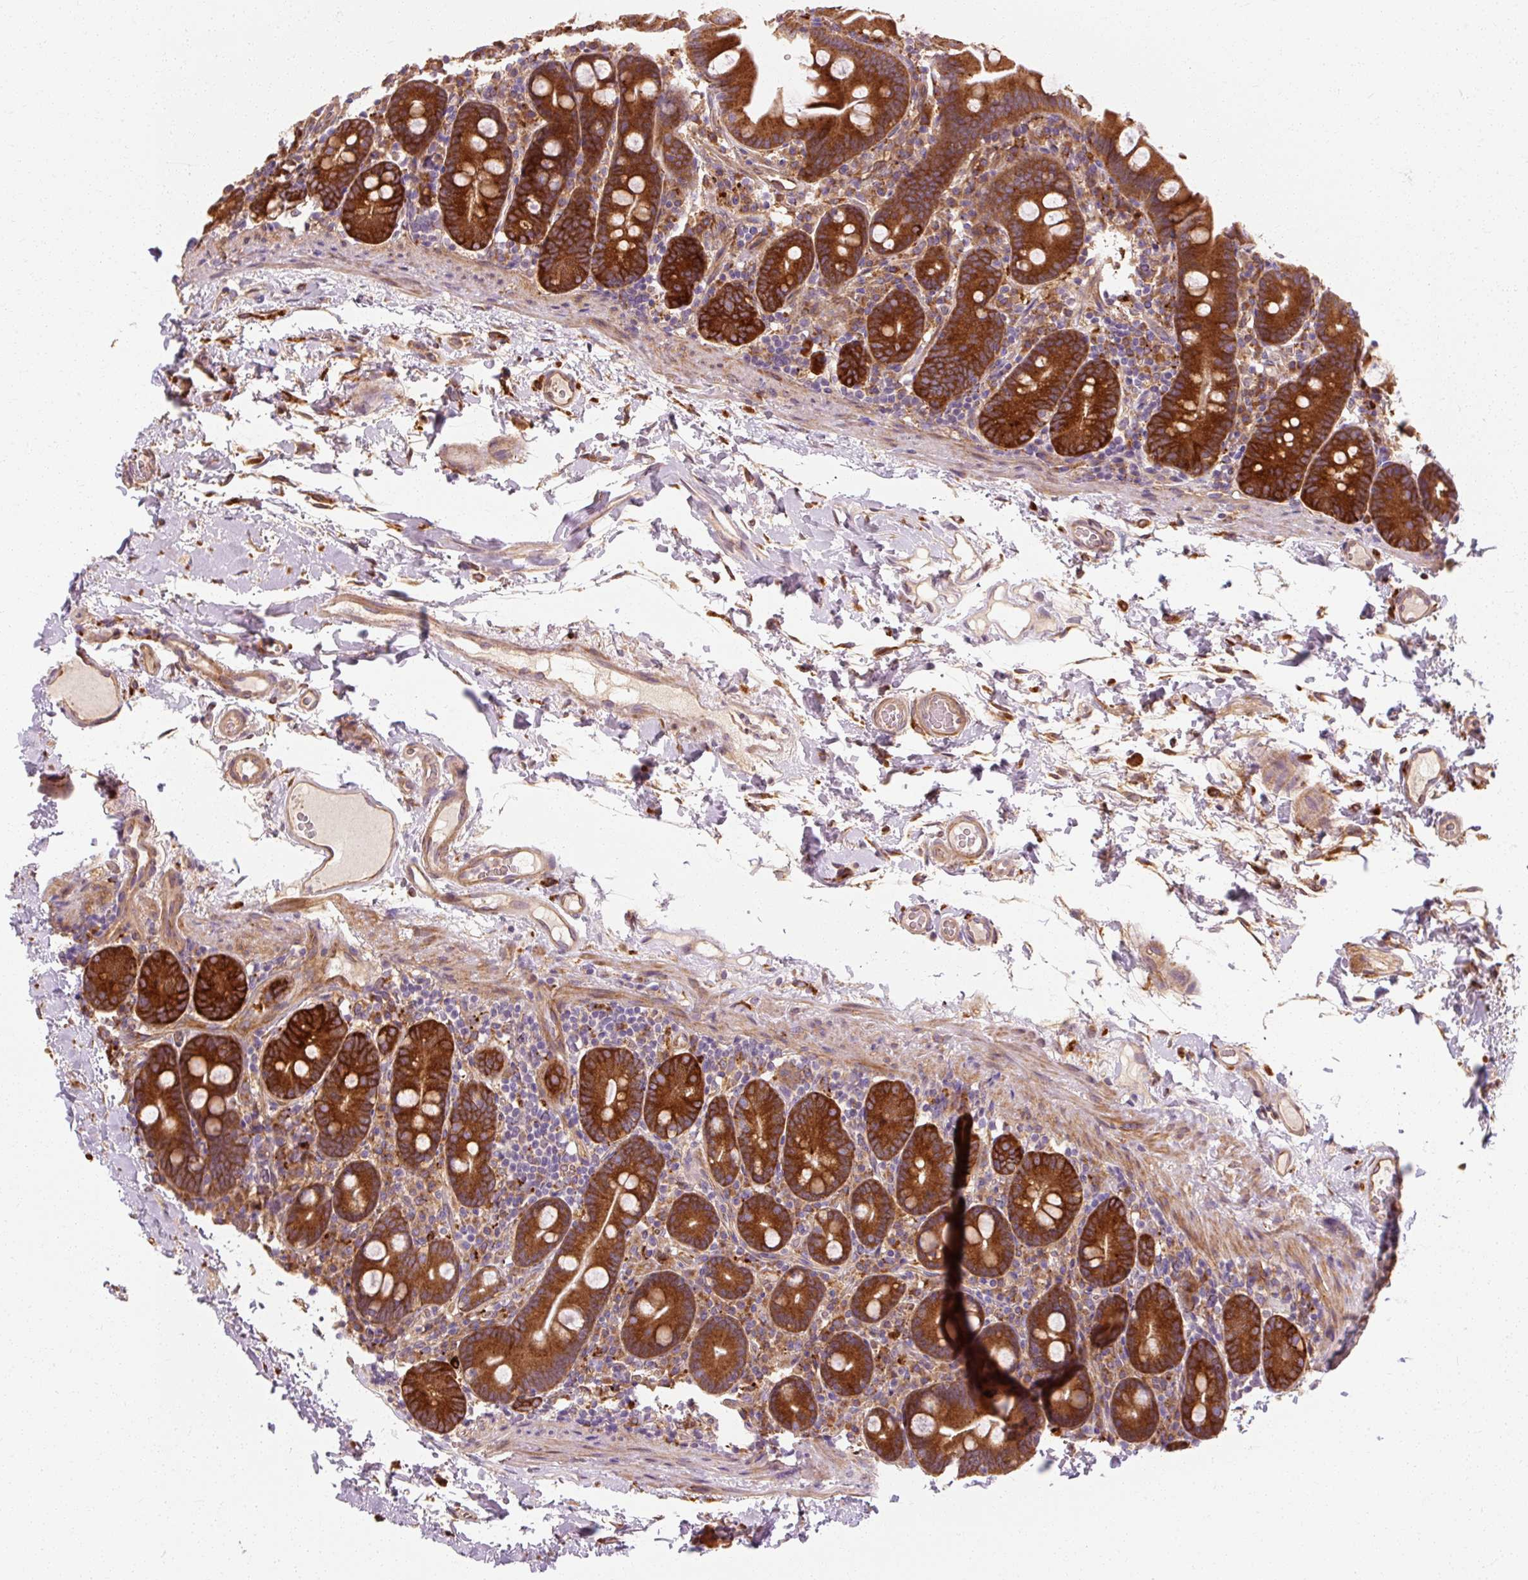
{"staining": {"intensity": "strong", "quantity": ">75%", "location": "cytoplasmic/membranous"}, "tissue": "small intestine", "cell_type": "Glandular cells", "image_type": "normal", "snomed": [{"axis": "morphology", "description": "Normal tissue, NOS"}, {"axis": "topography", "description": "Small intestine"}], "caption": "Strong cytoplasmic/membranous positivity for a protein is appreciated in about >75% of glandular cells of unremarkable small intestine using IHC.", "gene": "TBC1D4", "patient": {"sex": "female", "age": 68}}